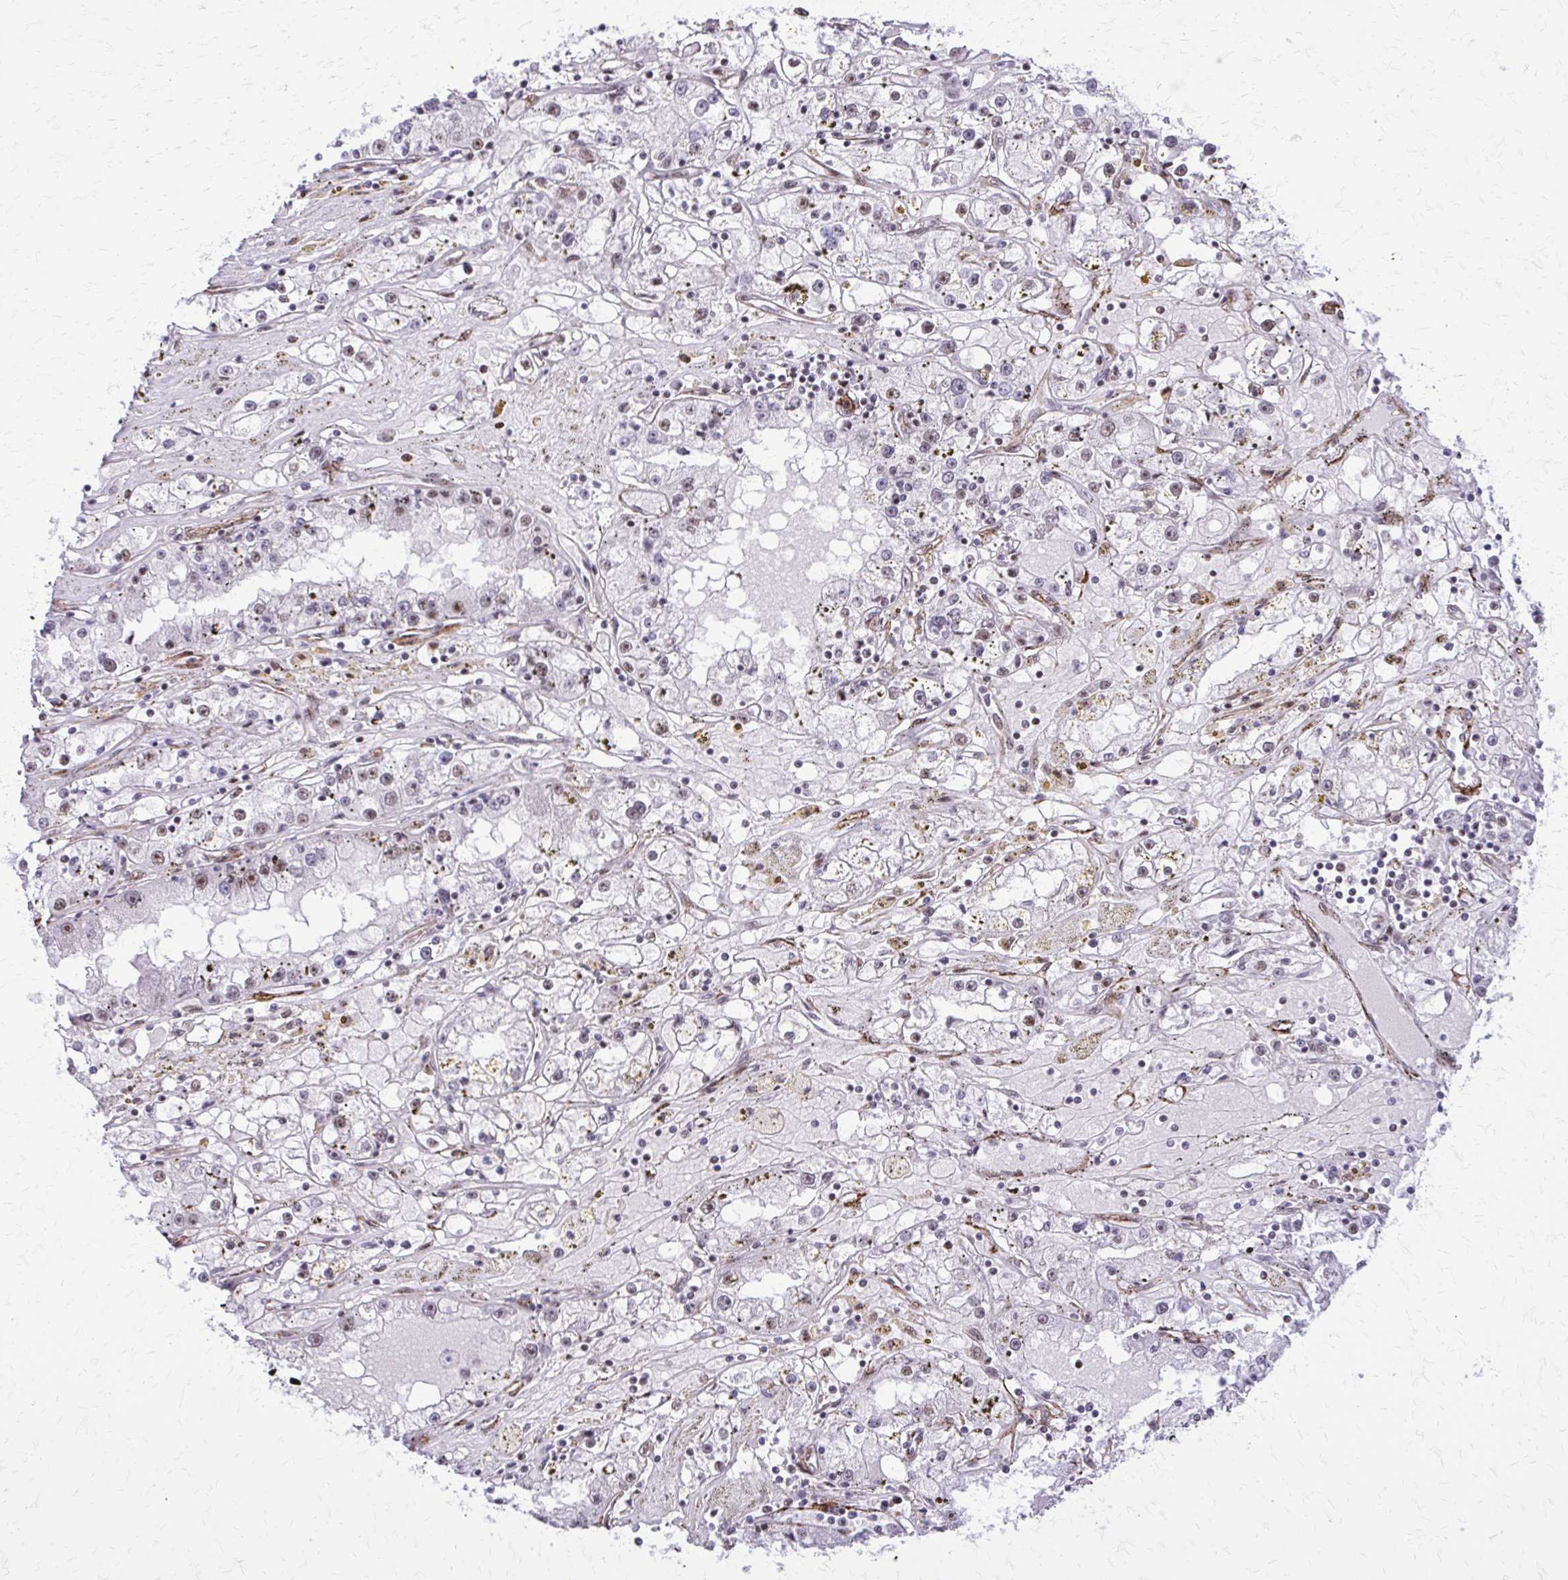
{"staining": {"intensity": "weak", "quantity": "<25%", "location": "nuclear"}, "tissue": "renal cancer", "cell_type": "Tumor cells", "image_type": "cancer", "snomed": [{"axis": "morphology", "description": "Adenocarcinoma, NOS"}, {"axis": "topography", "description": "Kidney"}], "caption": "Immunohistochemistry (IHC) micrograph of human renal cancer (adenocarcinoma) stained for a protein (brown), which reveals no expression in tumor cells. Nuclei are stained in blue.", "gene": "NRBF2", "patient": {"sex": "male", "age": 56}}